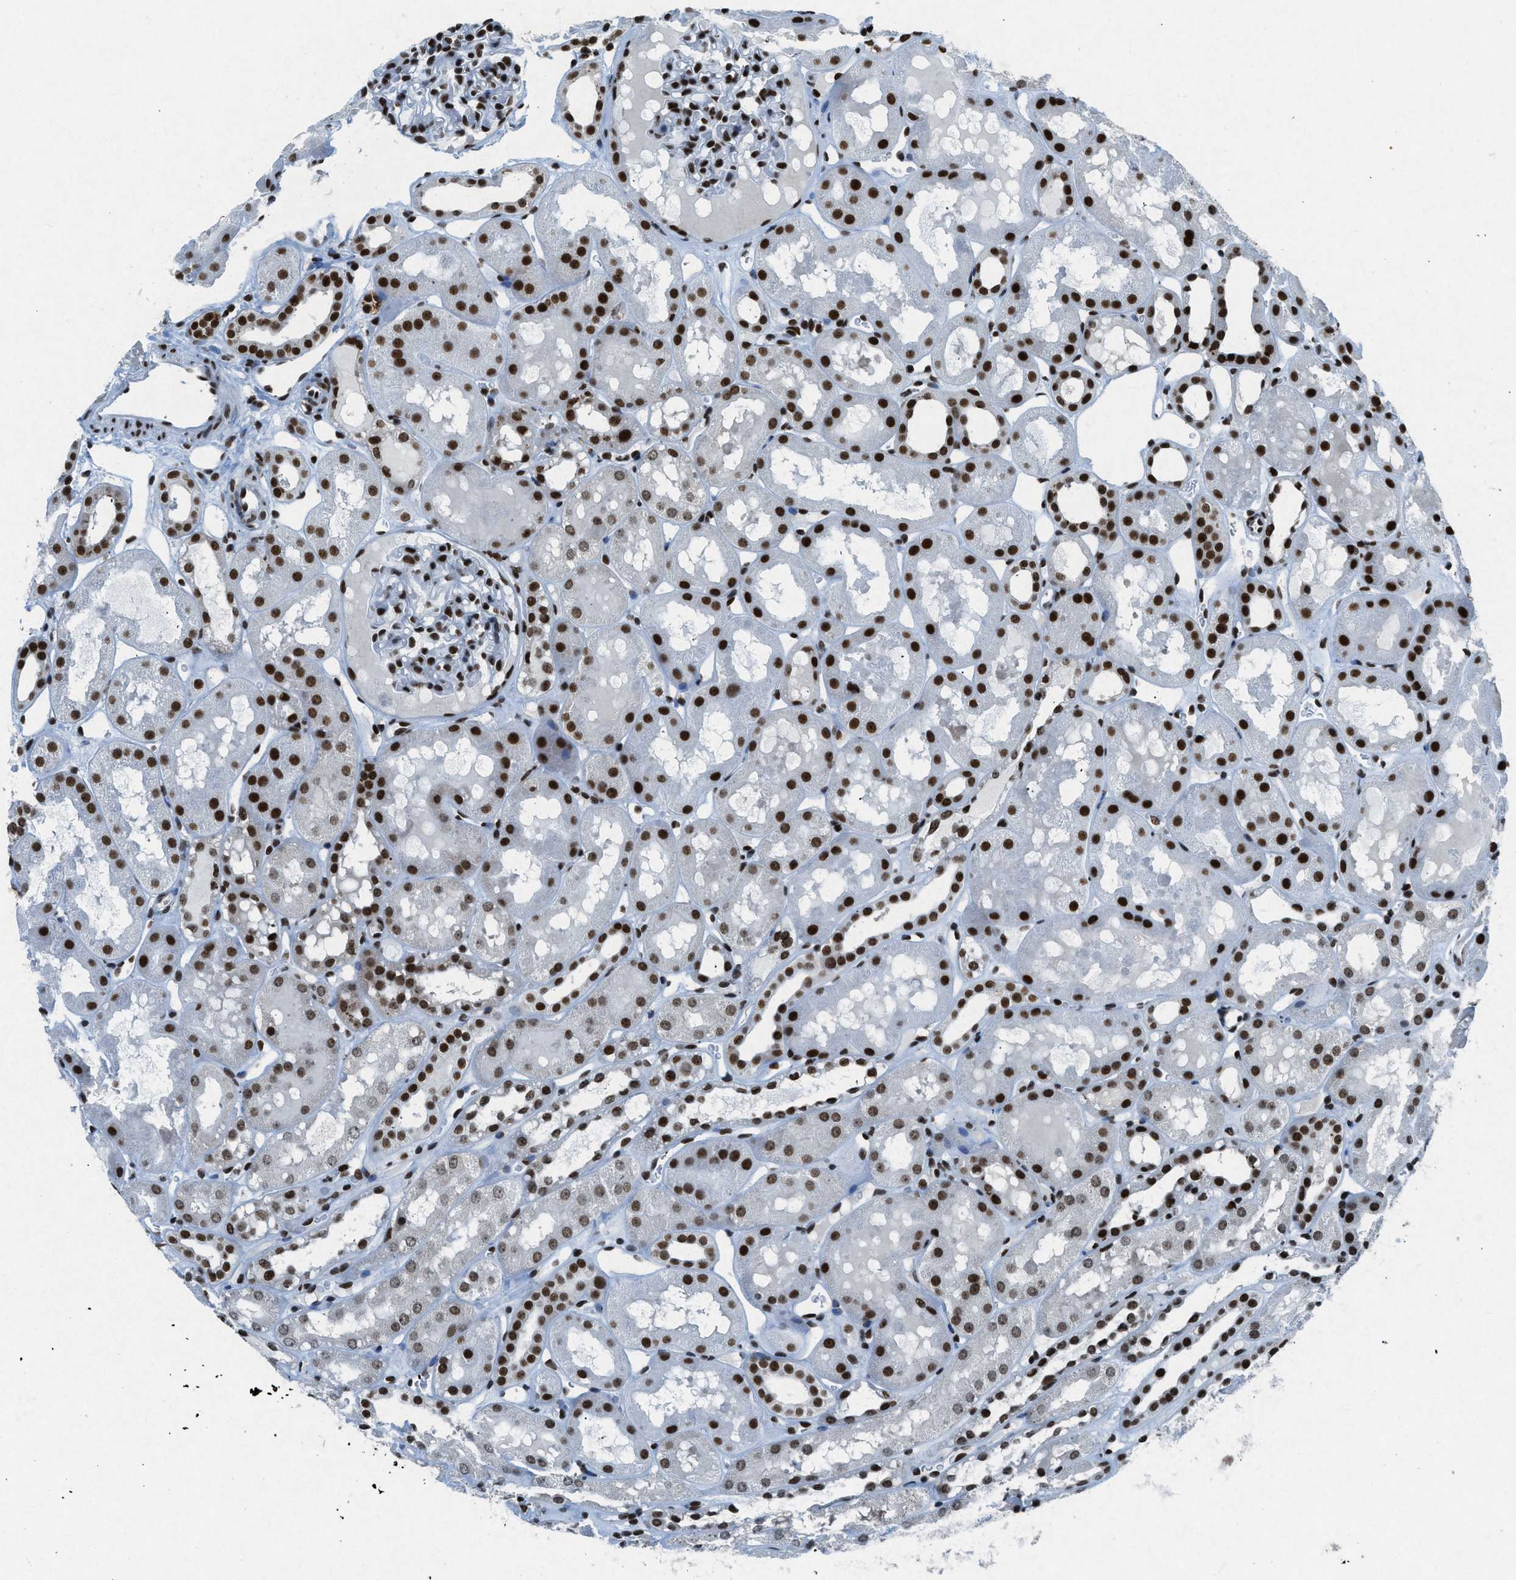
{"staining": {"intensity": "strong", "quantity": ">75%", "location": "nuclear"}, "tissue": "kidney", "cell_type": "Cells in glomeruli", "image_type": "normal", "snomed": [{"axis": "morphology", "description": "Normal tissue, NOS"}, {"axis": "topography", "description": "Kidney"}, {"axis": "topography", "description": "Urinary bladder"}], "caption": "Strong nuclear protein positivity is identified in approximately >75% of cells in glomeruli in kidney.", "gene": "NXF1", "patient": {"sex": "male", "age": 16}}